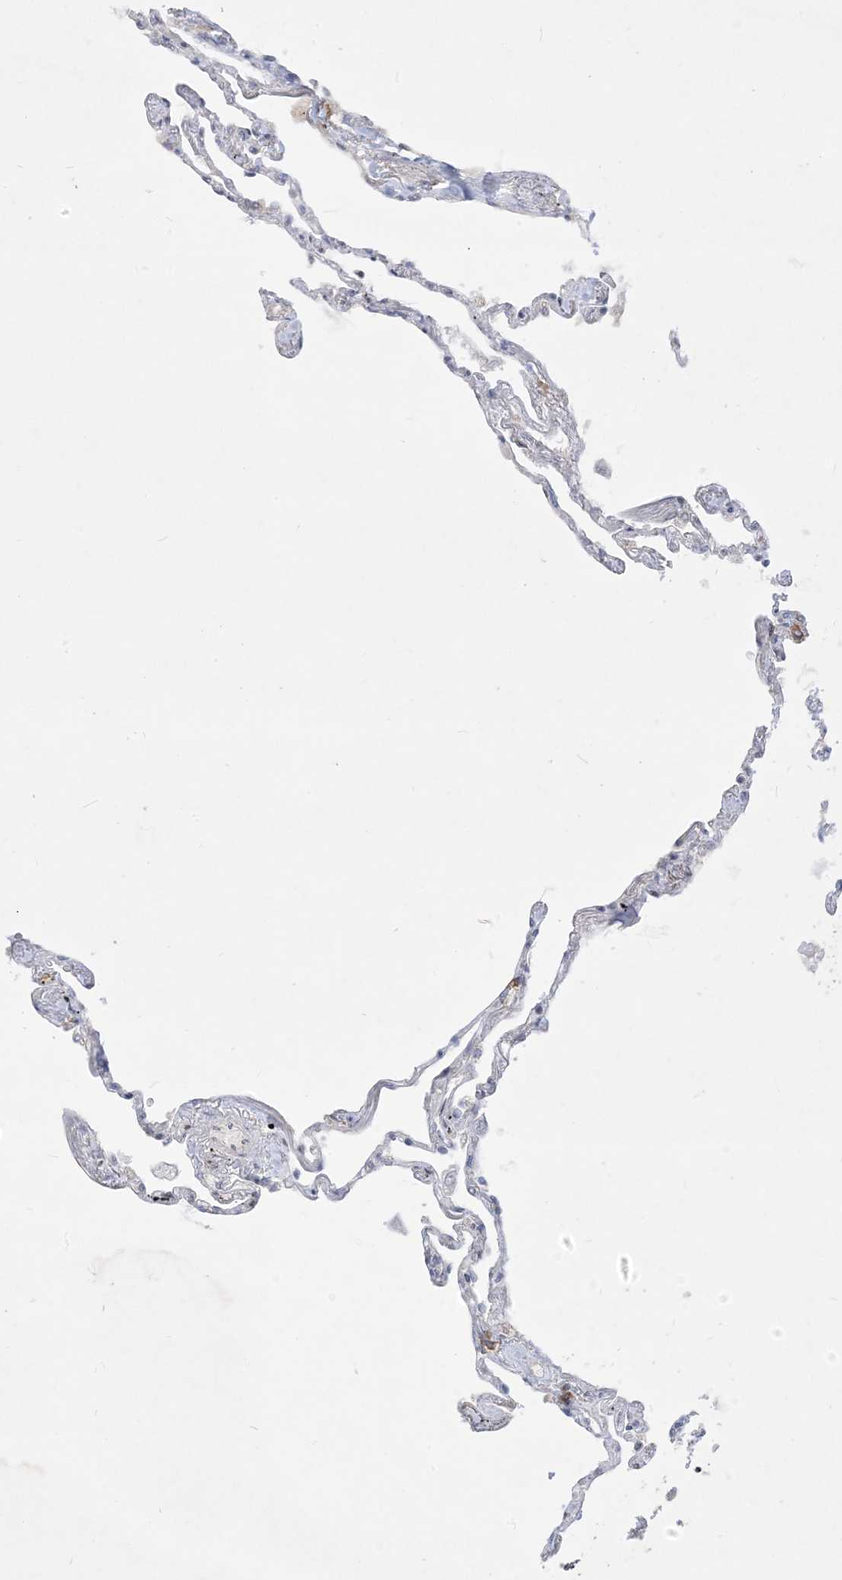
{"staining": {"intensity": "negative", "quantity": "none", "location": "none"}, "tissue": "lung", "cell_type": "Alveolar cells", "image_type": "normal", "snomed": [{"axis": "morphology", "description": "Normal tissue, NOS"}, {"axis": "topography", "description": "Lung"}], "caption": "A micrograph of lung stained for a protein shows no brown staining in alveolar cells. Nuclei are stained in blue.", "gene": "BHLHE40", "patient": {"sex": "female", "age": 67}}